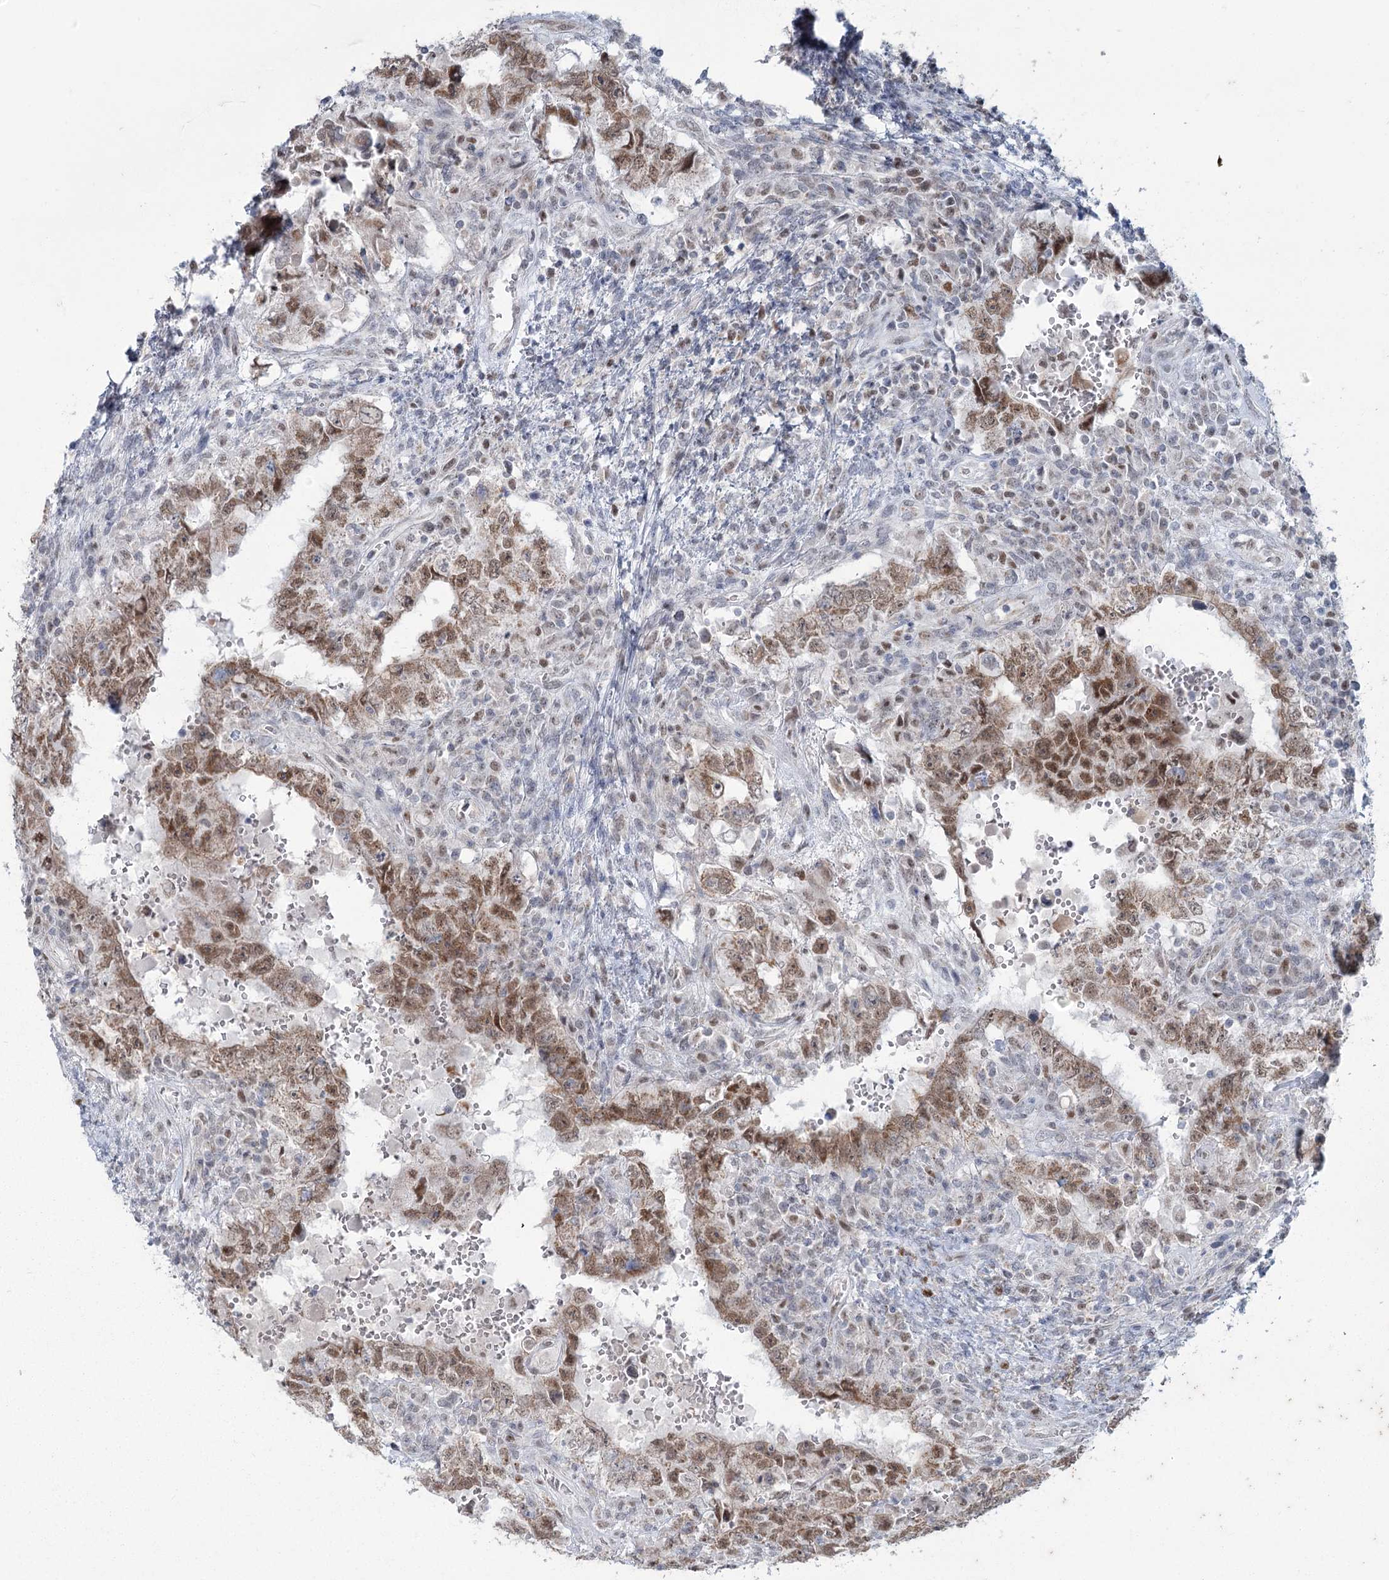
{"staining": {"intensity": "moderate", "quantity": ">75%", "location": "nuclear"}, "tissue": "testis cancer", "cell_type": "Tumor cells", "image_type": "cancer", "snomed": [{"axis": "morphology", "description": "Carcinoma, Embryonal, NOS"}, {"axis": "topography", "description": "Testis"}], "caption": "Brown immunohistochemical staining in testis cancer (embryonal carcinoma) exhibits moderate nuclear expression in approximately >75% of tumor cells.", "gene": "MTG1", "patient": {"sex": "male", "age": 26}}